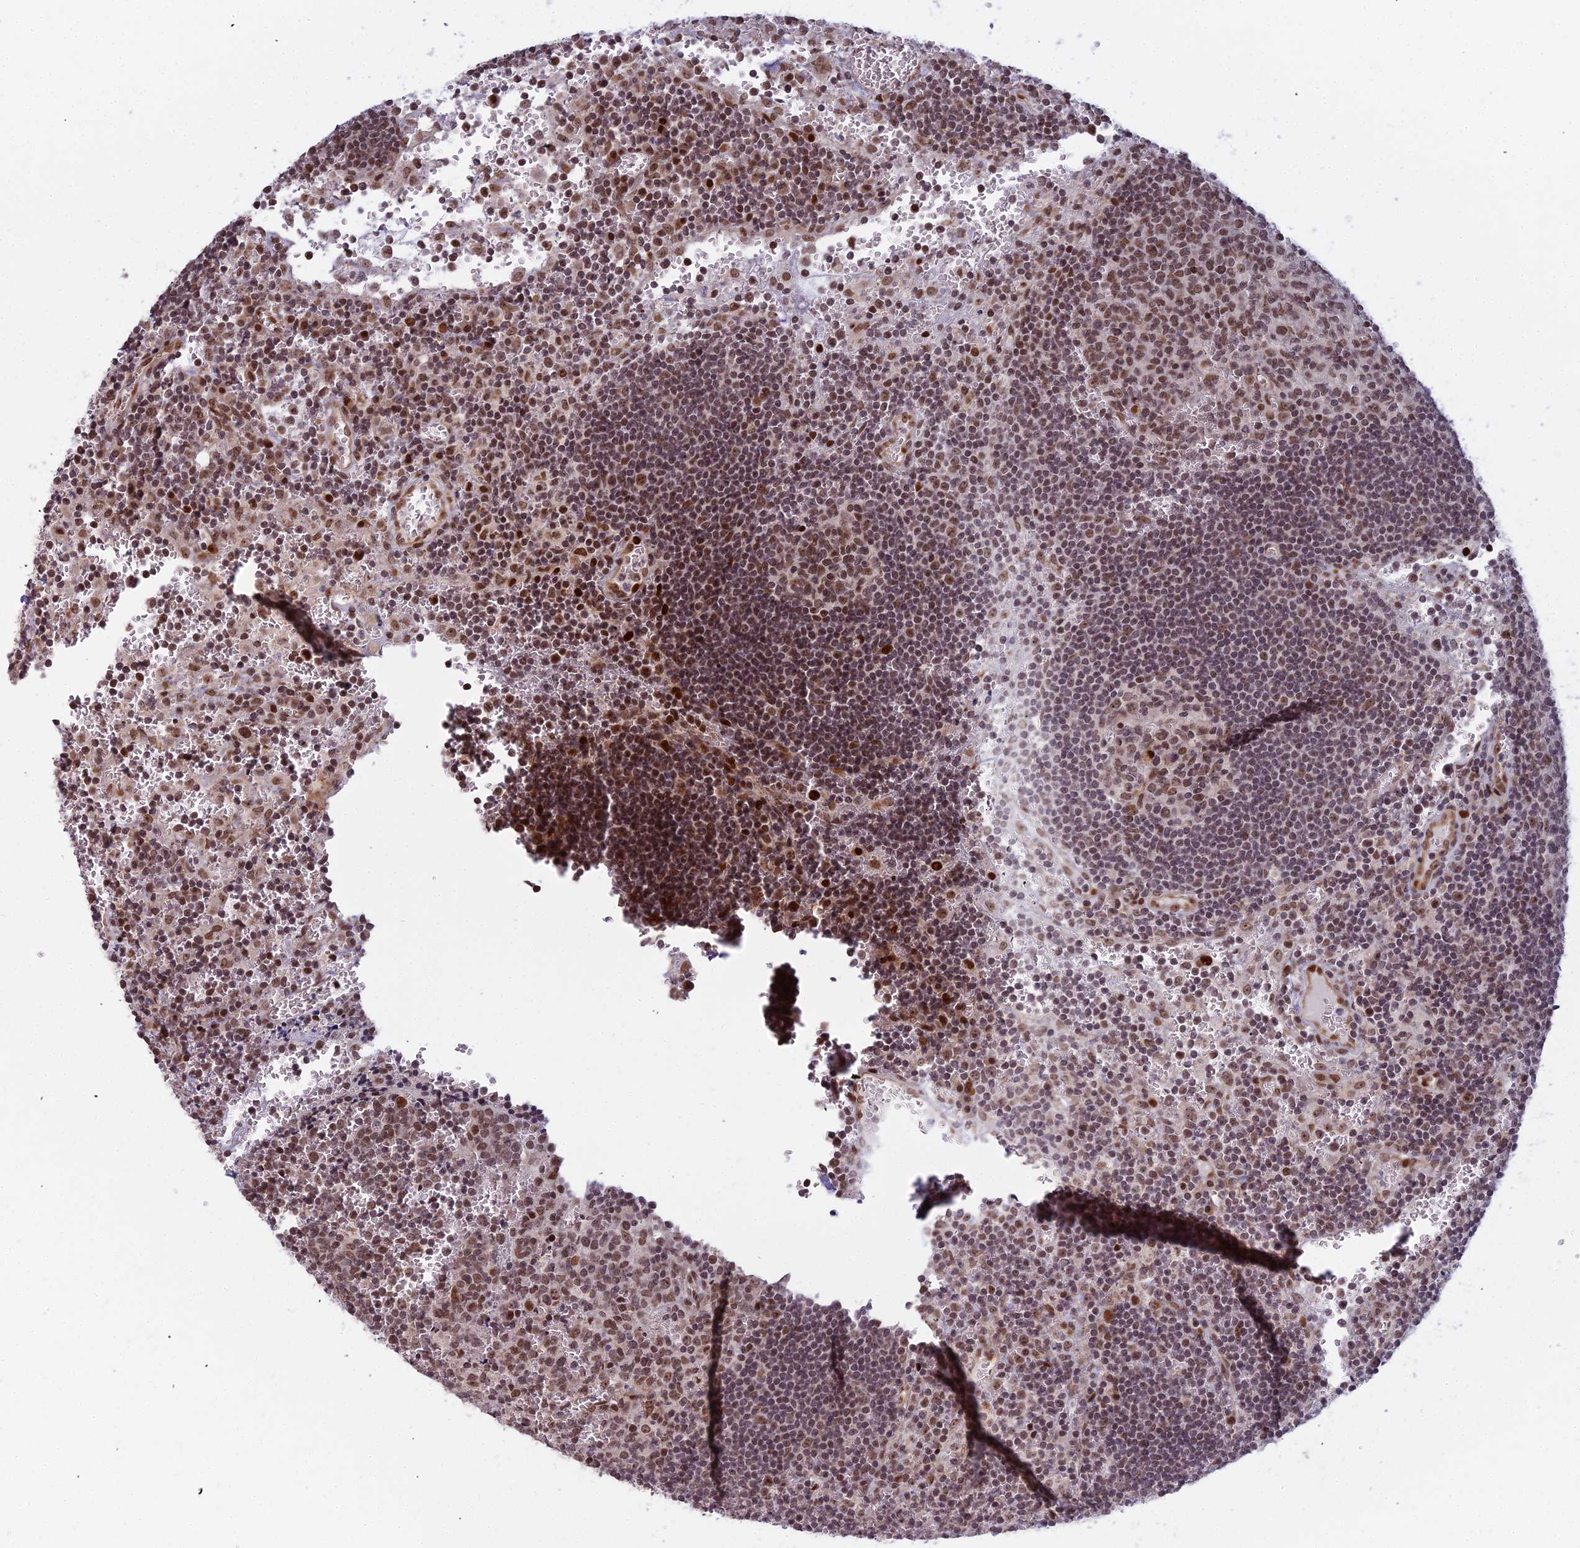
{"staining": {"intensity": "moderate", "quantity": "25%-75%", "location": "nuclear"}, "tissue": "lymph node", "cell_type": "Germinal center cells", "image_type": "normal", "snomed": [{"axis": "morphology", "description": "Normal tissue, NOS"}, {"axis": "topography", "description": "Lymph node"}], "caption": "Immunohistochemical staining of normal human lymph node displays moderate nuclear protein staining in about 25%-75% of germinal center cells.", "gene": "ABCA2", "patient": {"sex": "female", "age": 73}}